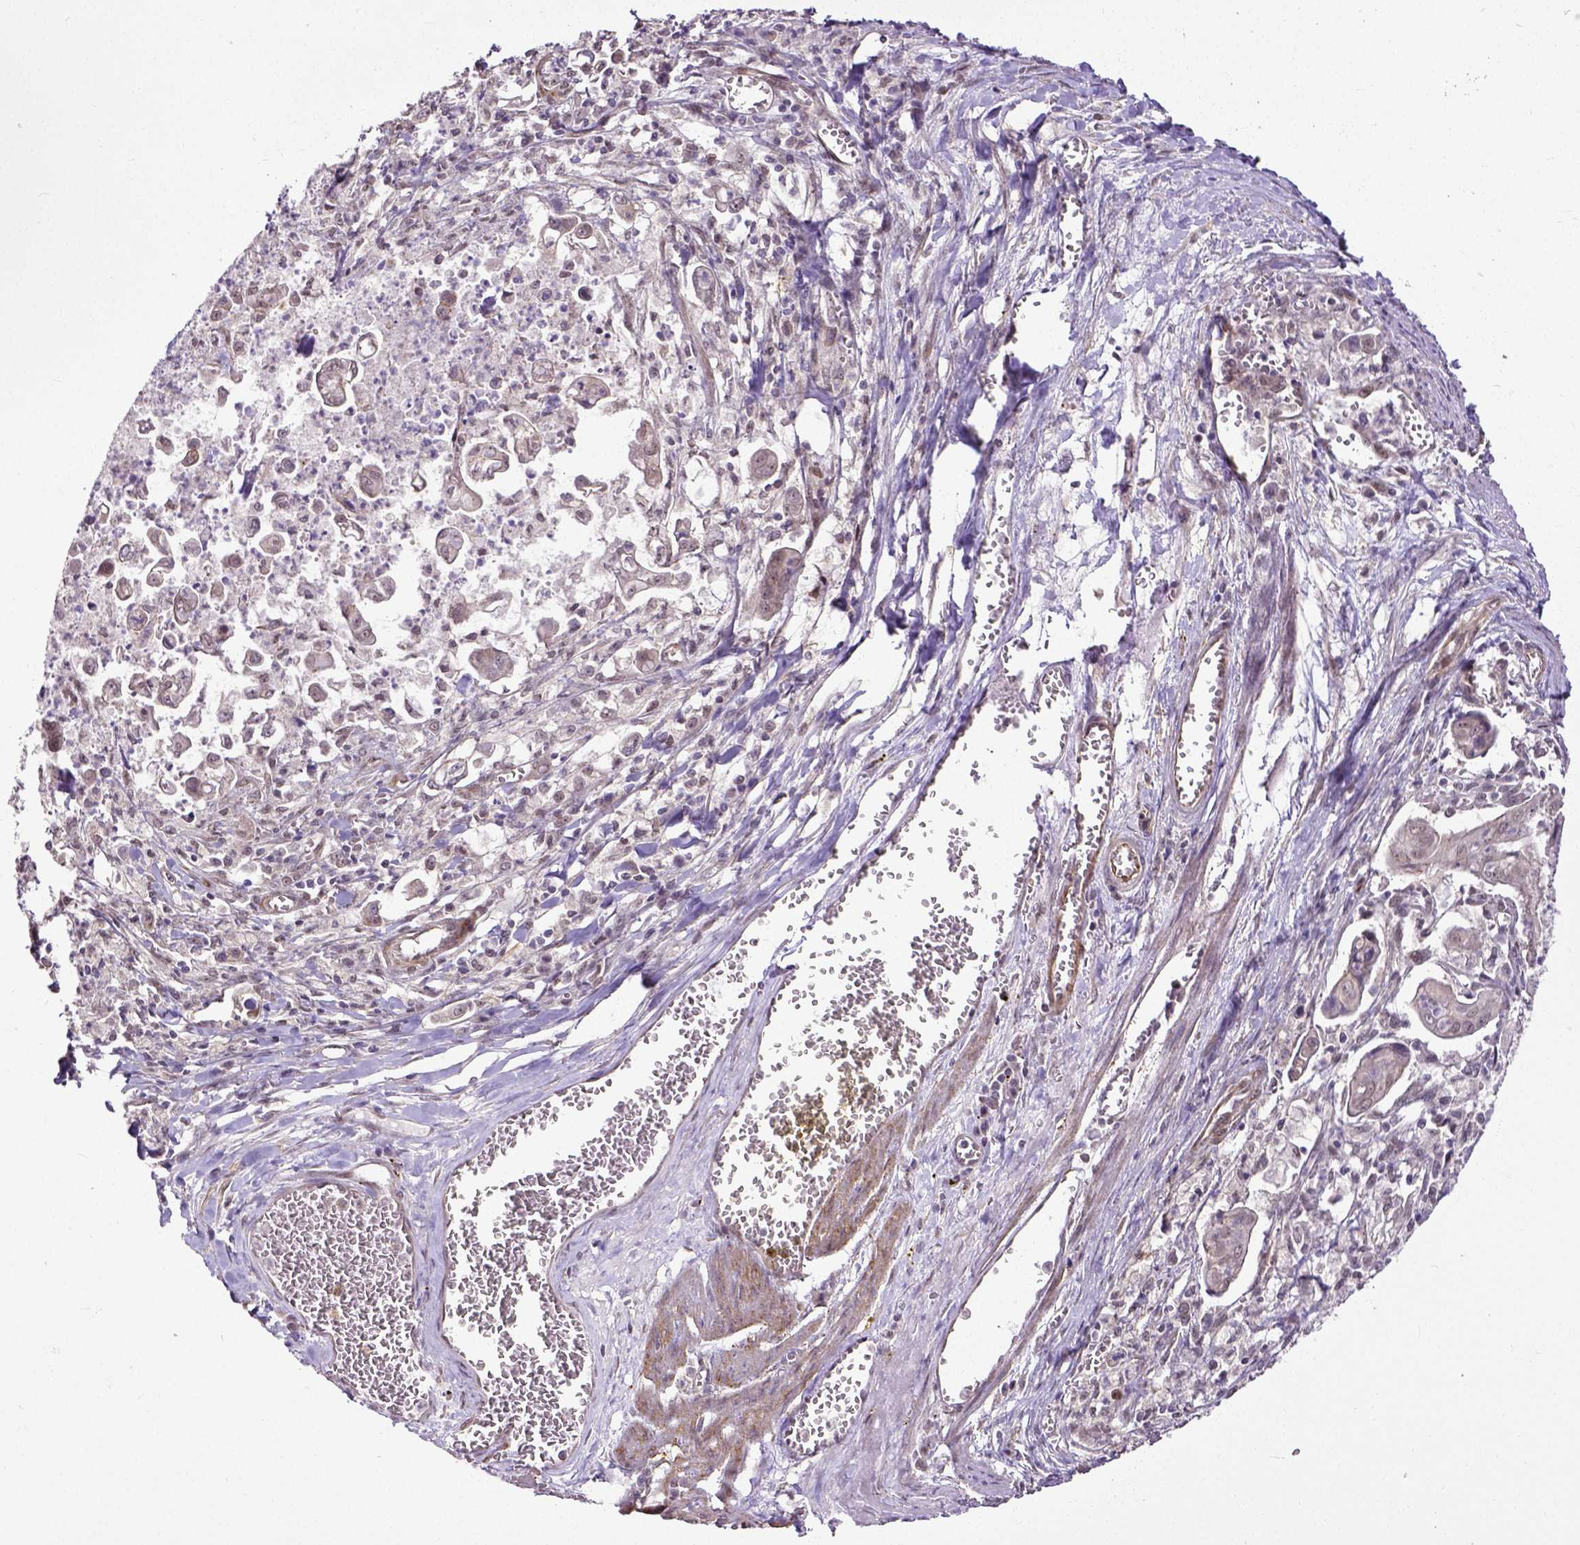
{"staining": {"intensity": "weak", "quantity": "<25%", "location": "cytoplasmic/membranous"}, "tissue": "stomach cancer", "cell_type": "Tumor cells", "image_type": "cancer", "snomed": [{"axis": "morphology", "description": "Adenocarcinoma, NOS"}, {"axis": "topography", "description": "Stomach, upper"}], "caption": "DAB (3,3'-diaminobenzidine) immunohistochemical staining of stomach adenocarcinoma shows no significant expression in tumor cells.", "gene": "DICER1", "patient": {"sex": "male", "age": 80}}